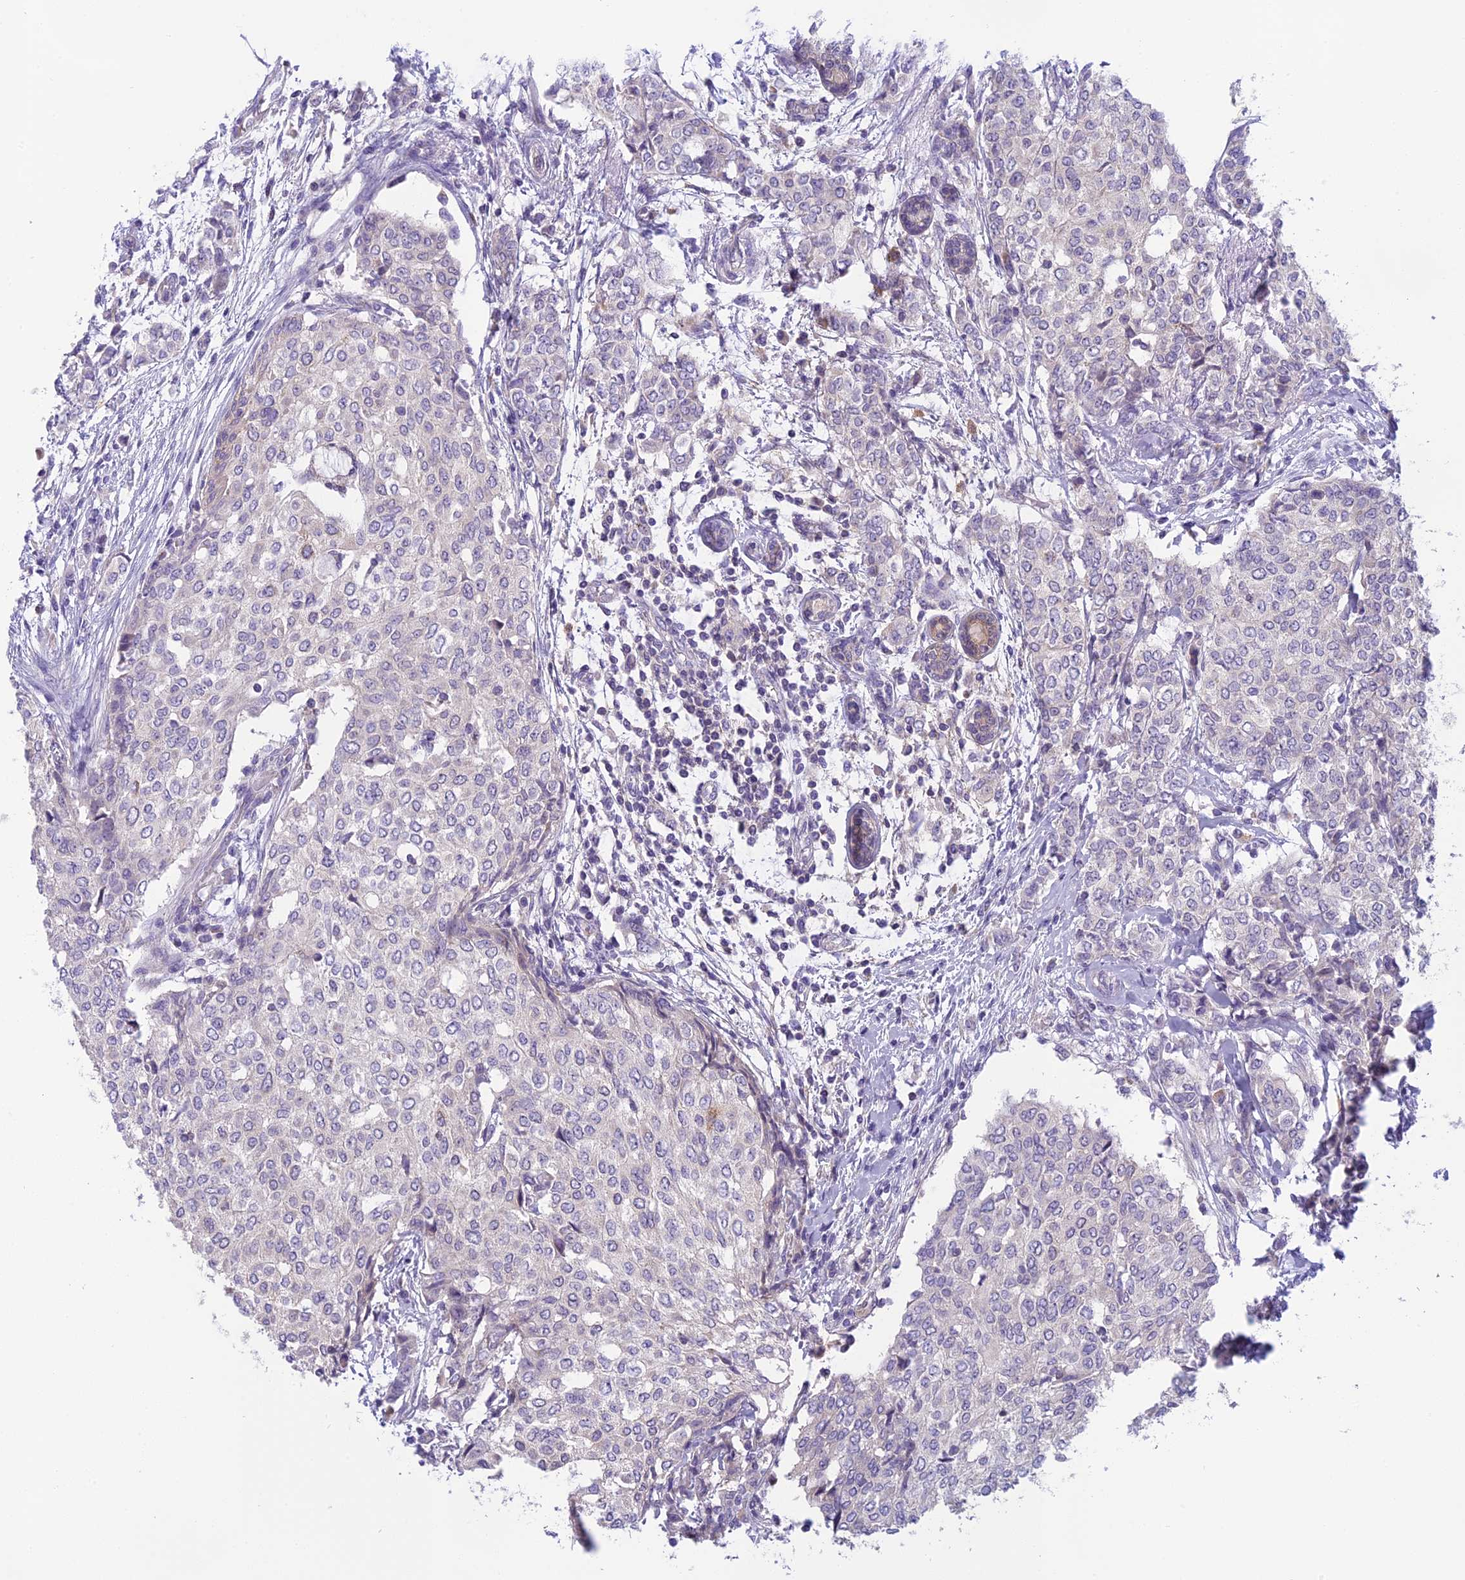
{"staining": {"intensity": "negative", "quantity": "none", "location": "none"}, "tissue": "breast cancer", "cell_type": "Tumor cells", "image_type": "cancer", "snomed": [{"axis": "morphology", "description": "Lobular carcinoma"}, {"axis": "topography", "description": "Breast"}], "caption": "The image shows no staining of tumor cells in lobular carcinoma (breast). The staining was performed using DAB (3,3'-diaminobenzidine) to visualize the protein expression in brown, while the nuclei were stained in blue with hematoxylin (Magnification: 20x).", "gene": "ARHGEF37", "patient": {"sex": "female", "age": 51}}